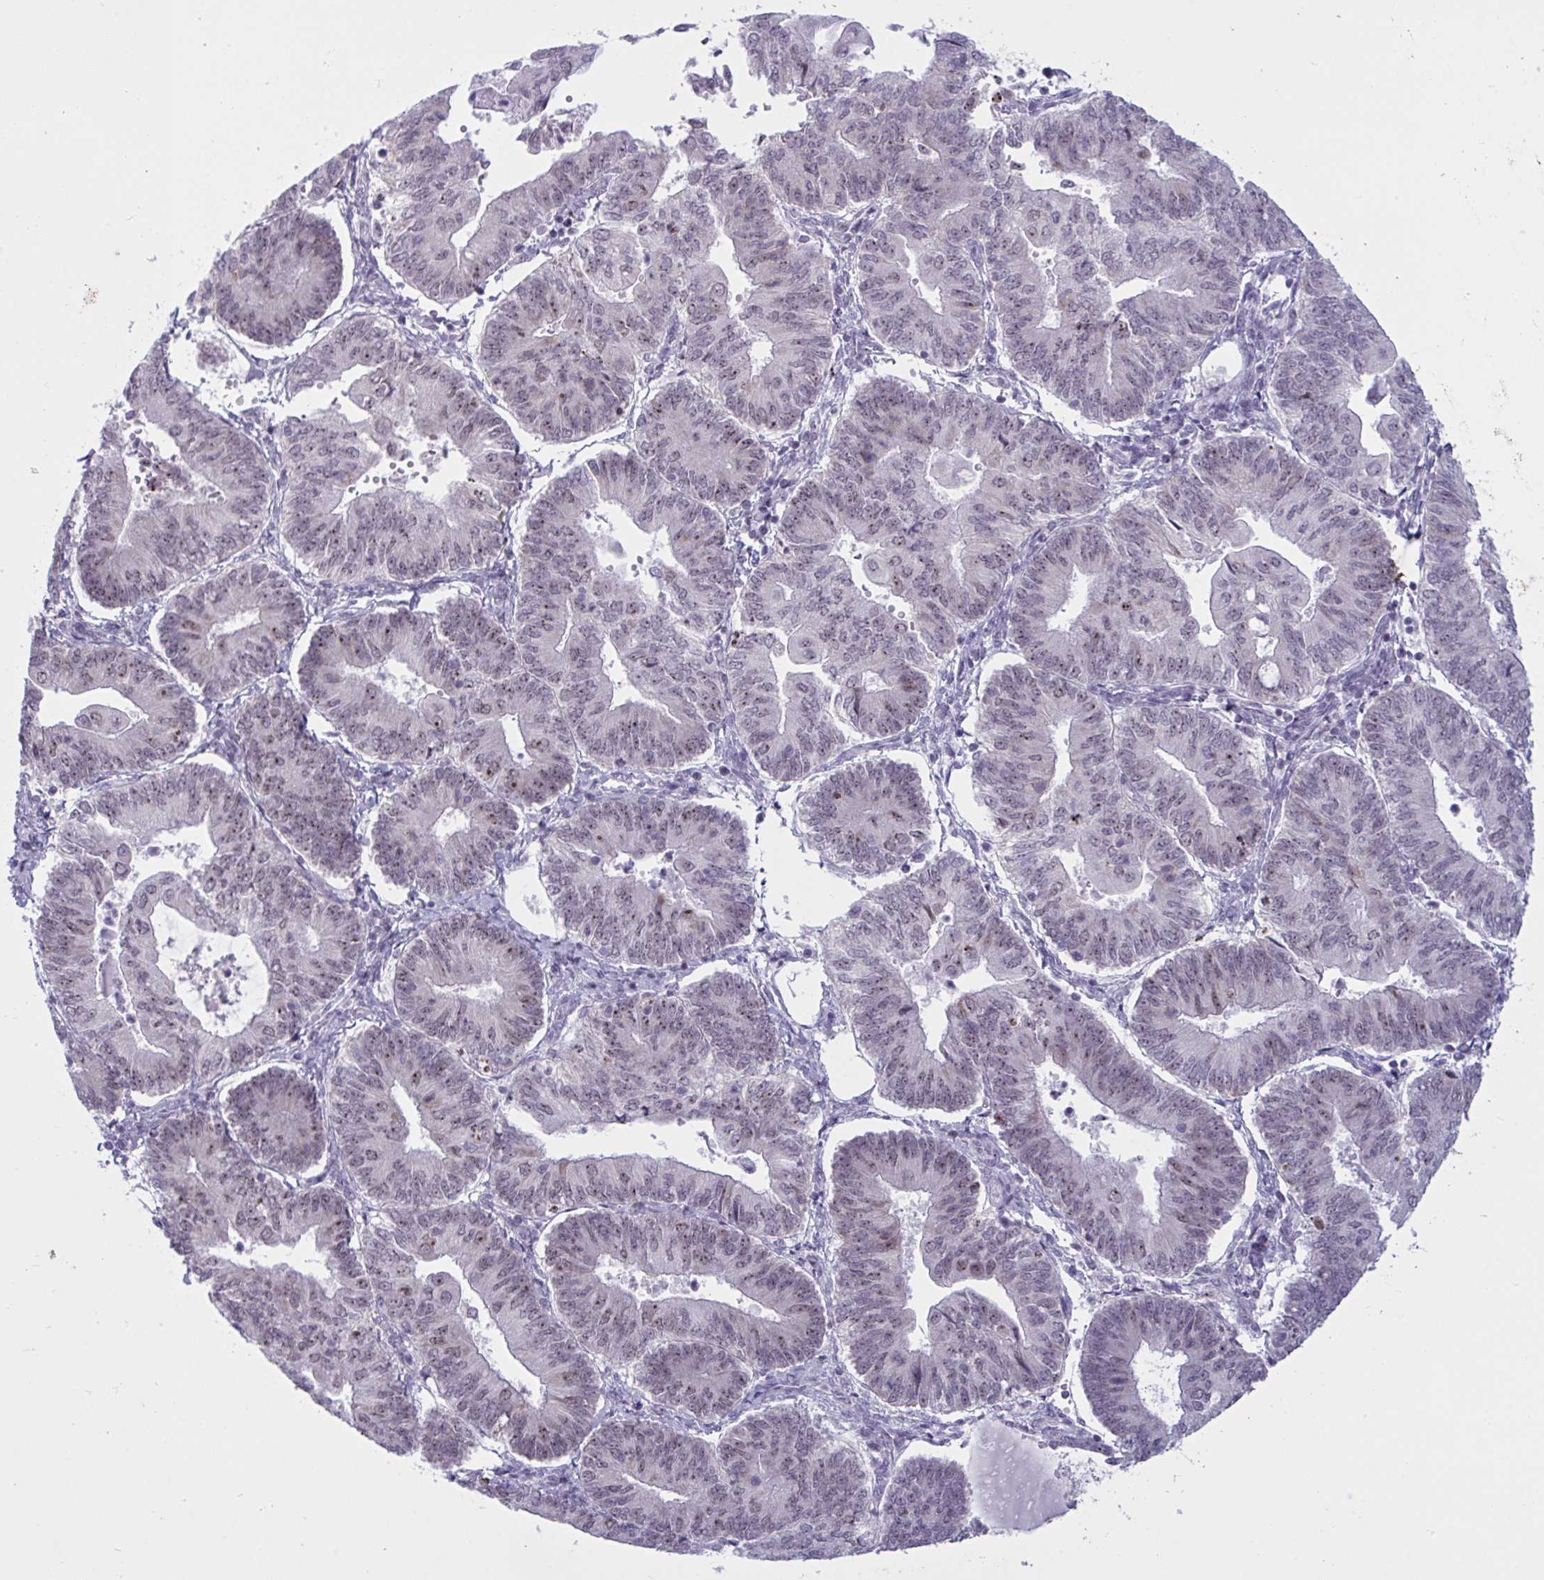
{"staining": {"intensity": "weak", "quantity": ">75%", "location": "nuclear"}, "tissue": "endometrial cancer", "cell_type": "Tumor cells", "image_type": "cancer", "snomed": [{"axis": "morphology", "description": "Adenocarcinoma, NOS"}, {"axis": "topography", "description": "Endometrium"}], "caption": "Adenocarcinoma (endometrial) stained with a brown dye displays weak nuclear positive positivity in about >75% of tumor cells.", "gene": "TGM6", "patient": {"sex": "female", "age": 65}}